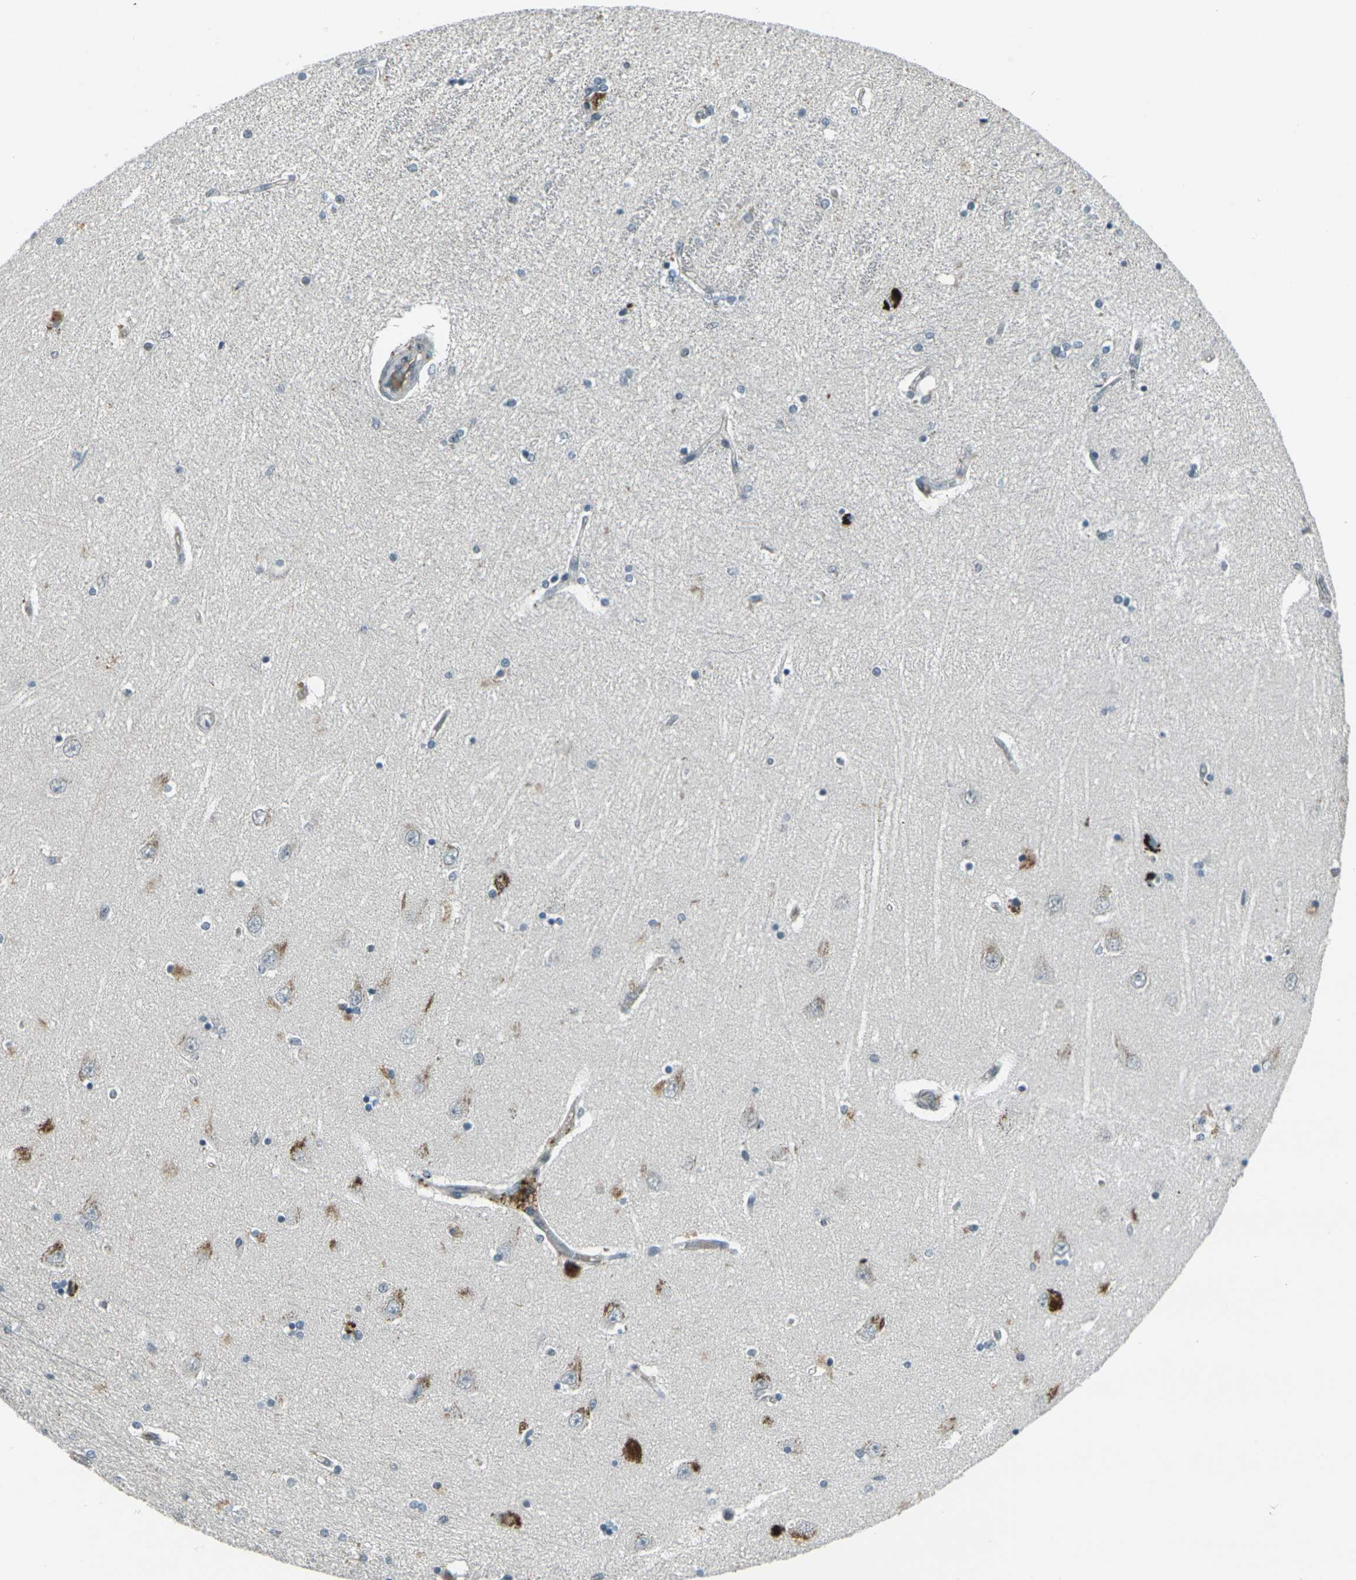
{"staining": {"intensity": "moderate", "quantity": "<25%", "location": "cytoplasmic/membranous"}, "tissue": "hippocampus", "cell_type": "Glial cells", "image_type": "normal", "snomed": [{"axis": "morphology", "description": "Normal tissue, NOS"}, {"axis": "topography", "description": "Hippocampus"}], "caption": "DAB immunohistochemical staining of normal human hippocampus shows moderate cytoplasmic/membranous protein expression in about <25% of glial cells.", "gene": "GPR19", "patient": {"sex": "female", "age": 54}}